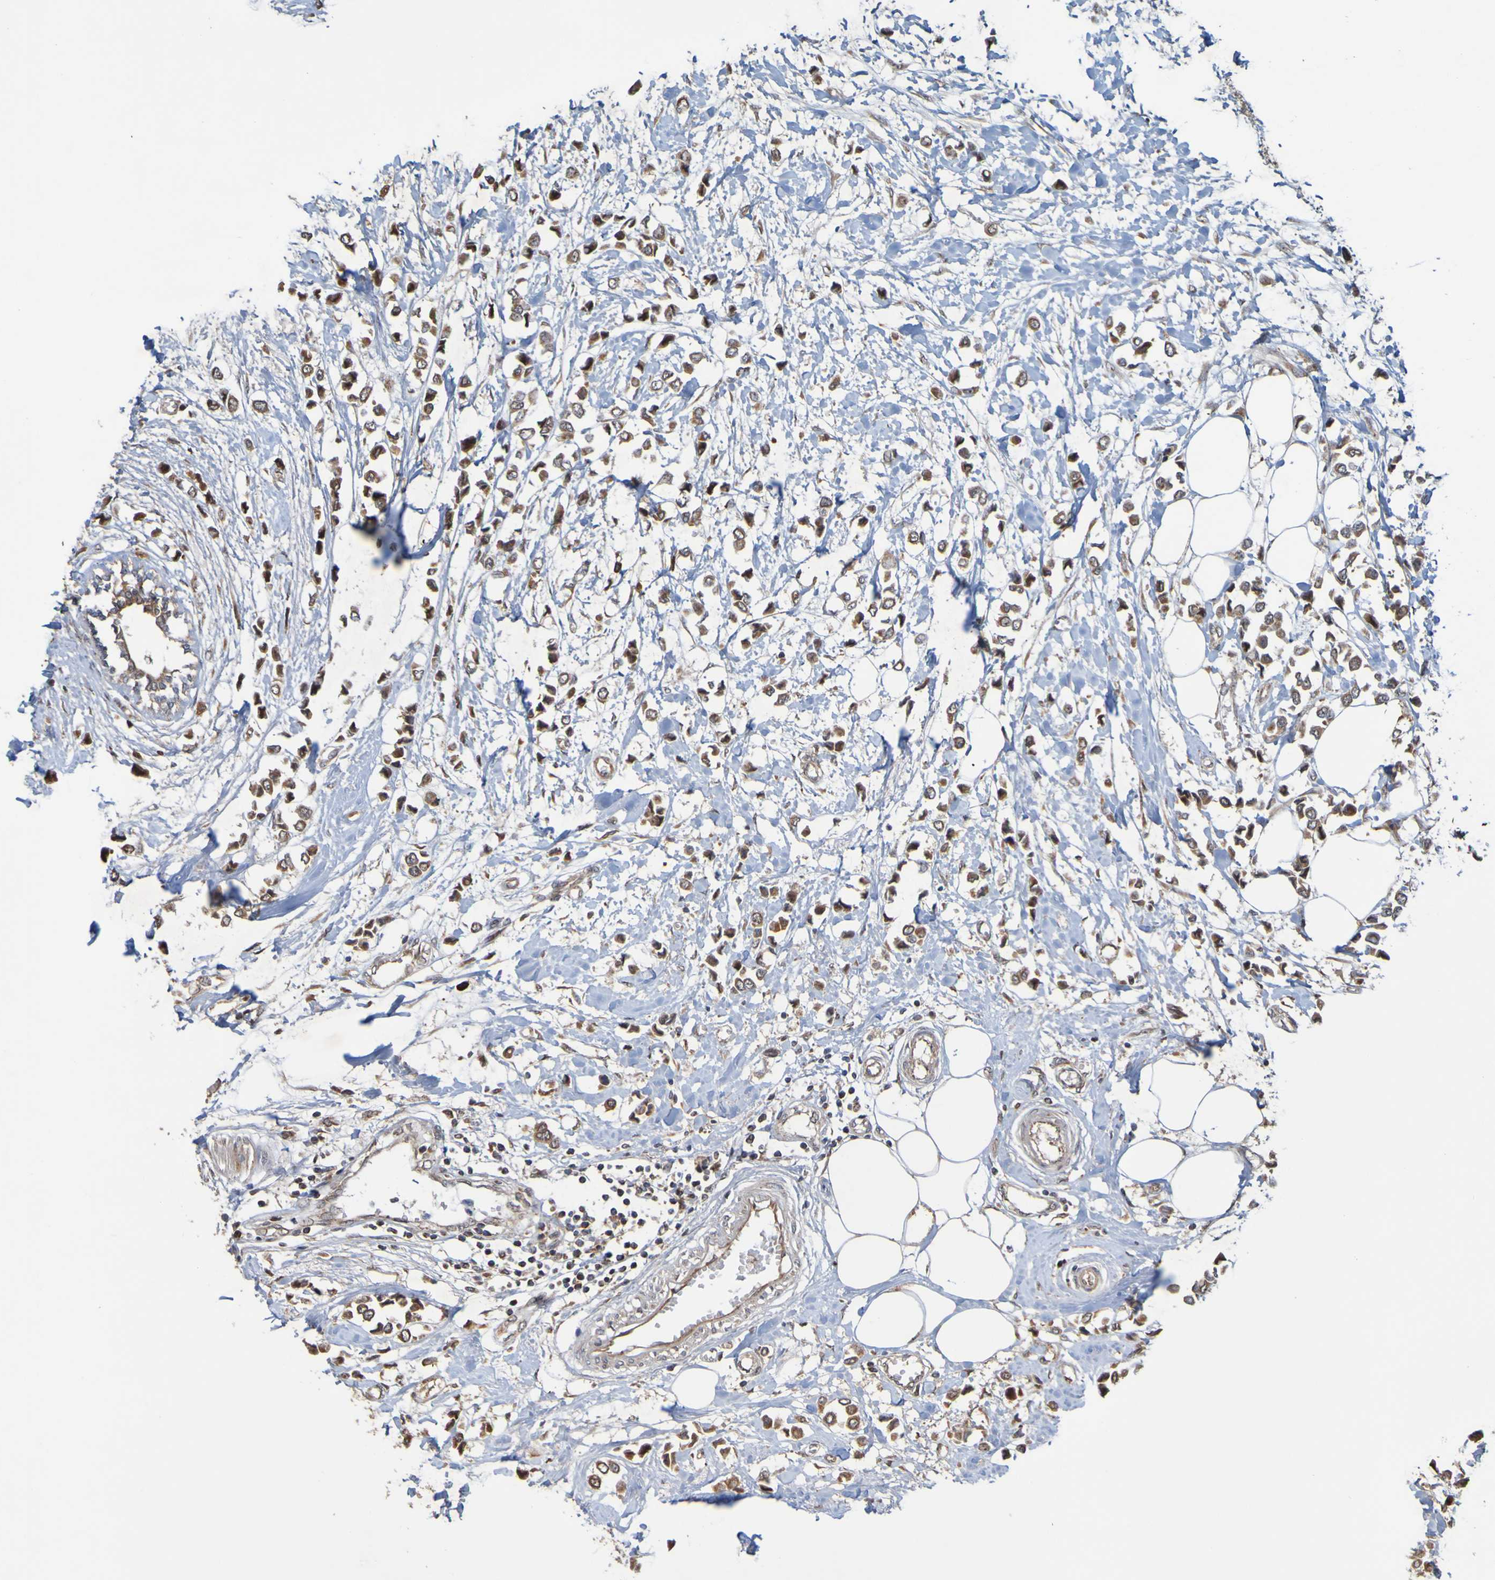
{"staining": {"intensity": "moderate", "quantity": ">75%", "location": "cytoplasmic/membranous"}, "tissue": "breast cancer", "cell_type": "Tumor cells", "image_type": "cancer", "snomed": [{"axis": "morphology", "description": "Lobular carcinoma"}, {"axis": "topography", "description": "Breast"}], "caption": "About >75% of tumor cells in breast cancer (lobular carcinoma) show moderate cytoplasmic/membranous protein staining as visualized by brown immunohistochemical staining.", "gene": "TMBIM1", "patient": {"sex": "female", "age": 51}}